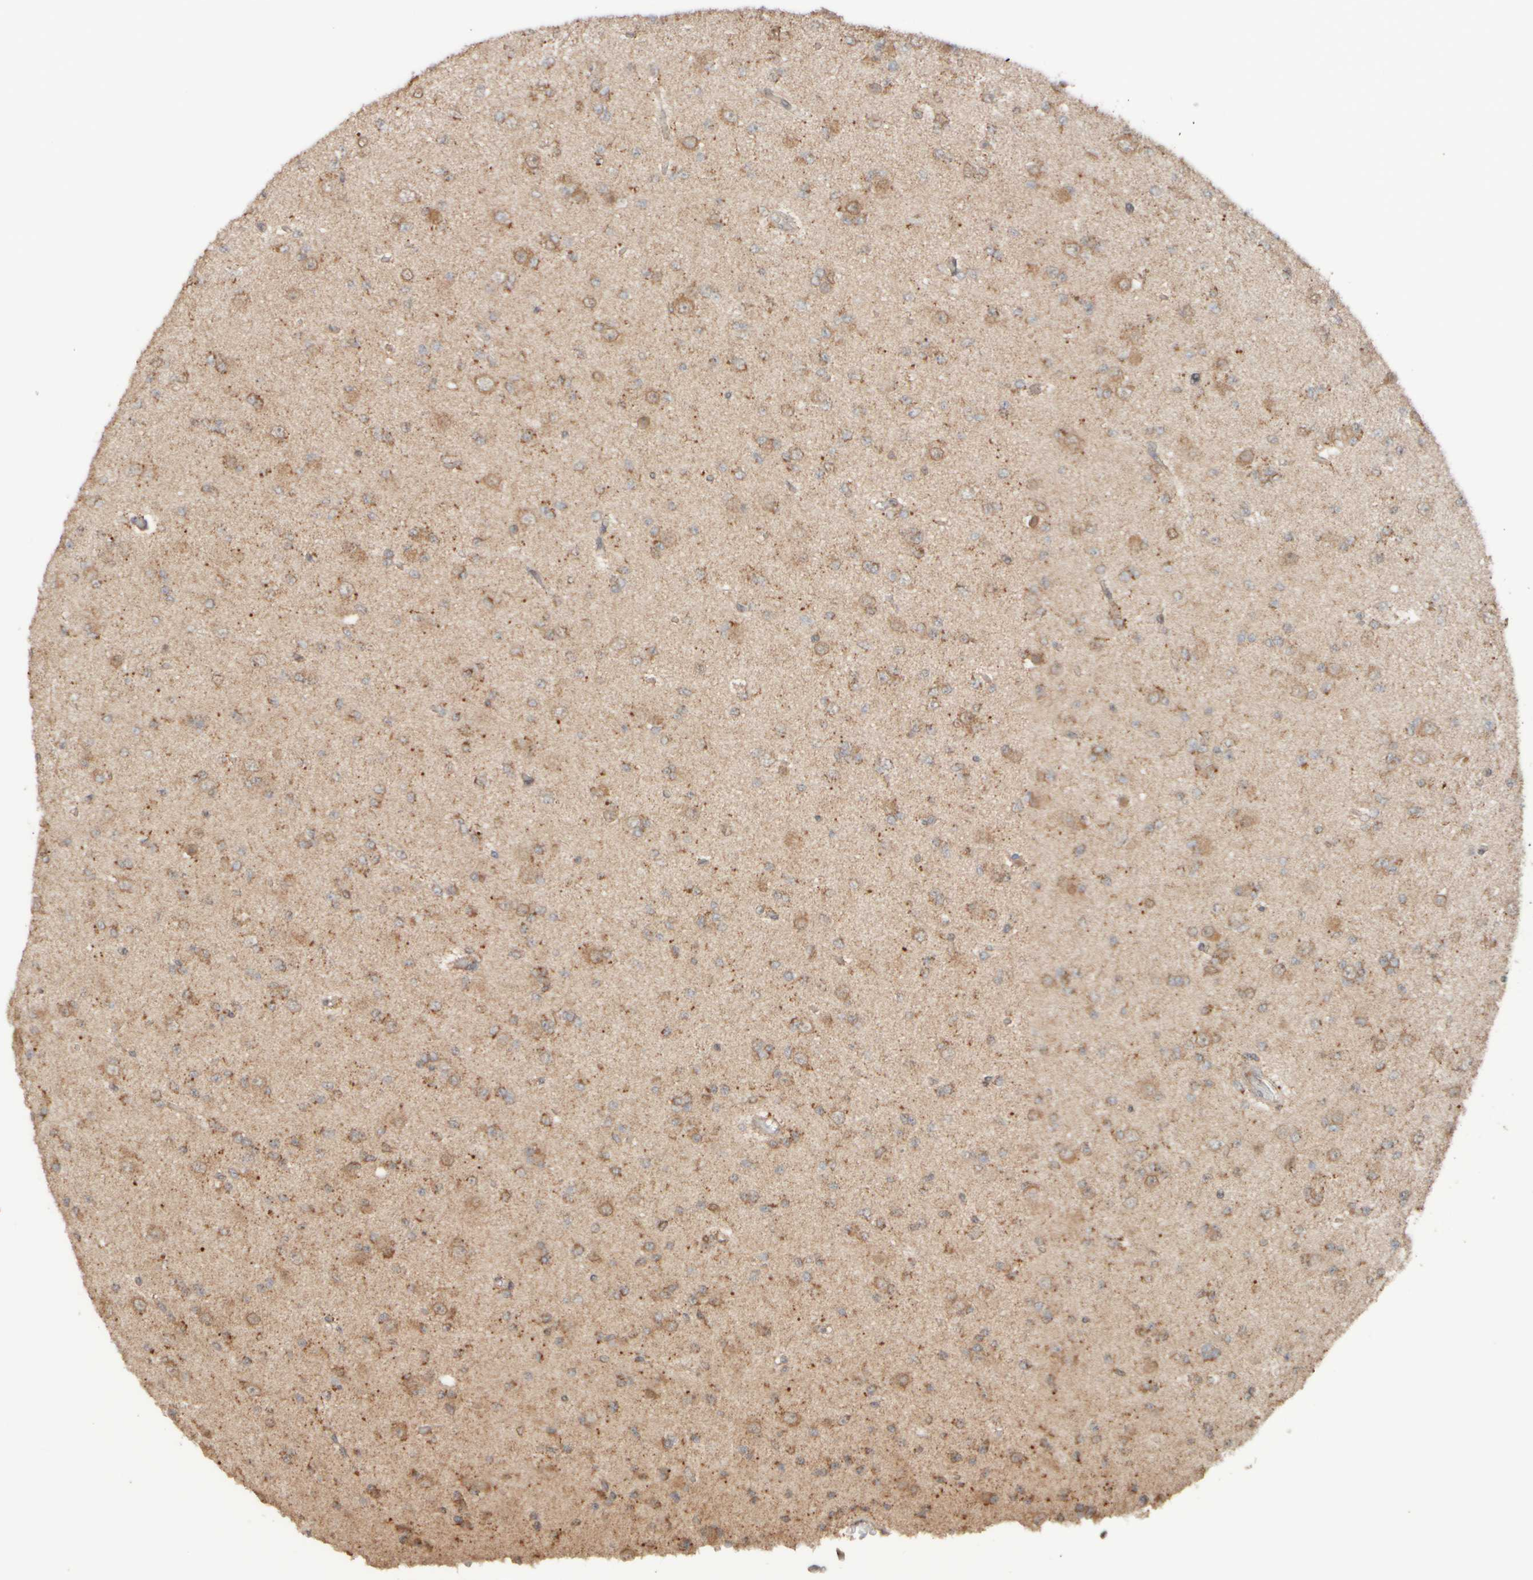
{"staining": {"intensity": "moderate", "quantity": "25%-75%", "location": "cytoplasmic/membranous"}, "tissue": "glioma", "cell_type": "Tumor cells", "image_type": "cancer", "snomed": [{"axis": "morphology", "description": "Glioma, malignant, Low grade"}, {"axis": "topography", "description": "Brain"}], "caption": "Immunohistochemical staining of human glioma reveals medium levels of moderate cytoplasmic/membranous staining in approximately 25%-75% of tumor cells.", "gene": "EIF2B3", "patient": {"sex": "female", "age": 22}}